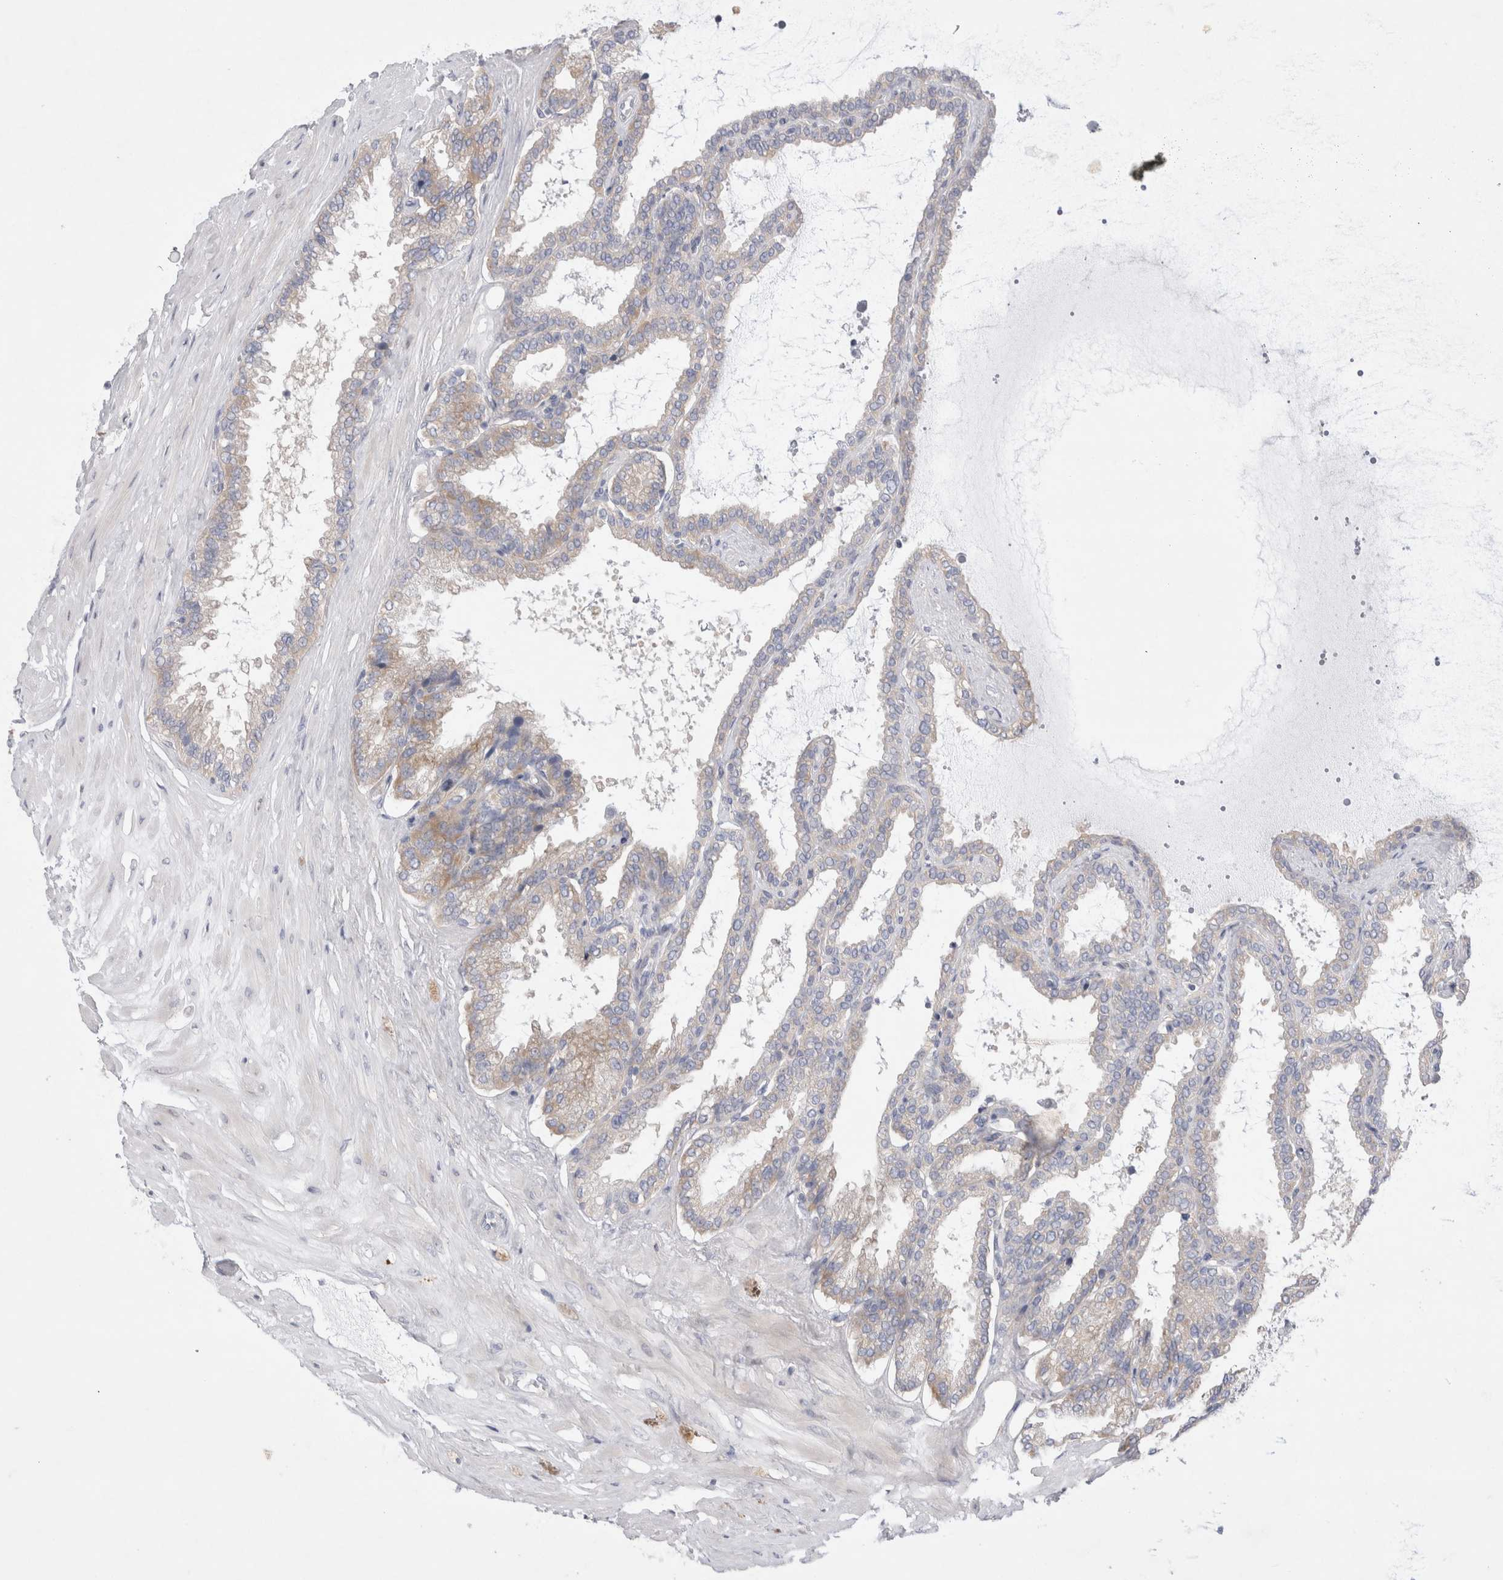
{"staining": {"intensity": "weak", "quantity": "<25%", "location": "cytoplasmic/membranous"}, "tissue": "seminal vesicle", "cell_type": "Glandular cells", "image_type": "normal", "snomed": [{"axis": "morphology", "description": "Normal tissue, NOS"}, {"axis": "topography", "description": "Seminal veicle"}], "caption": "Micrograph shows no significant protein positivity in glandular cells of normal seminal vesicle.", "gene": "RBM12B", "patient": {"sex": "male", "age": 46}}